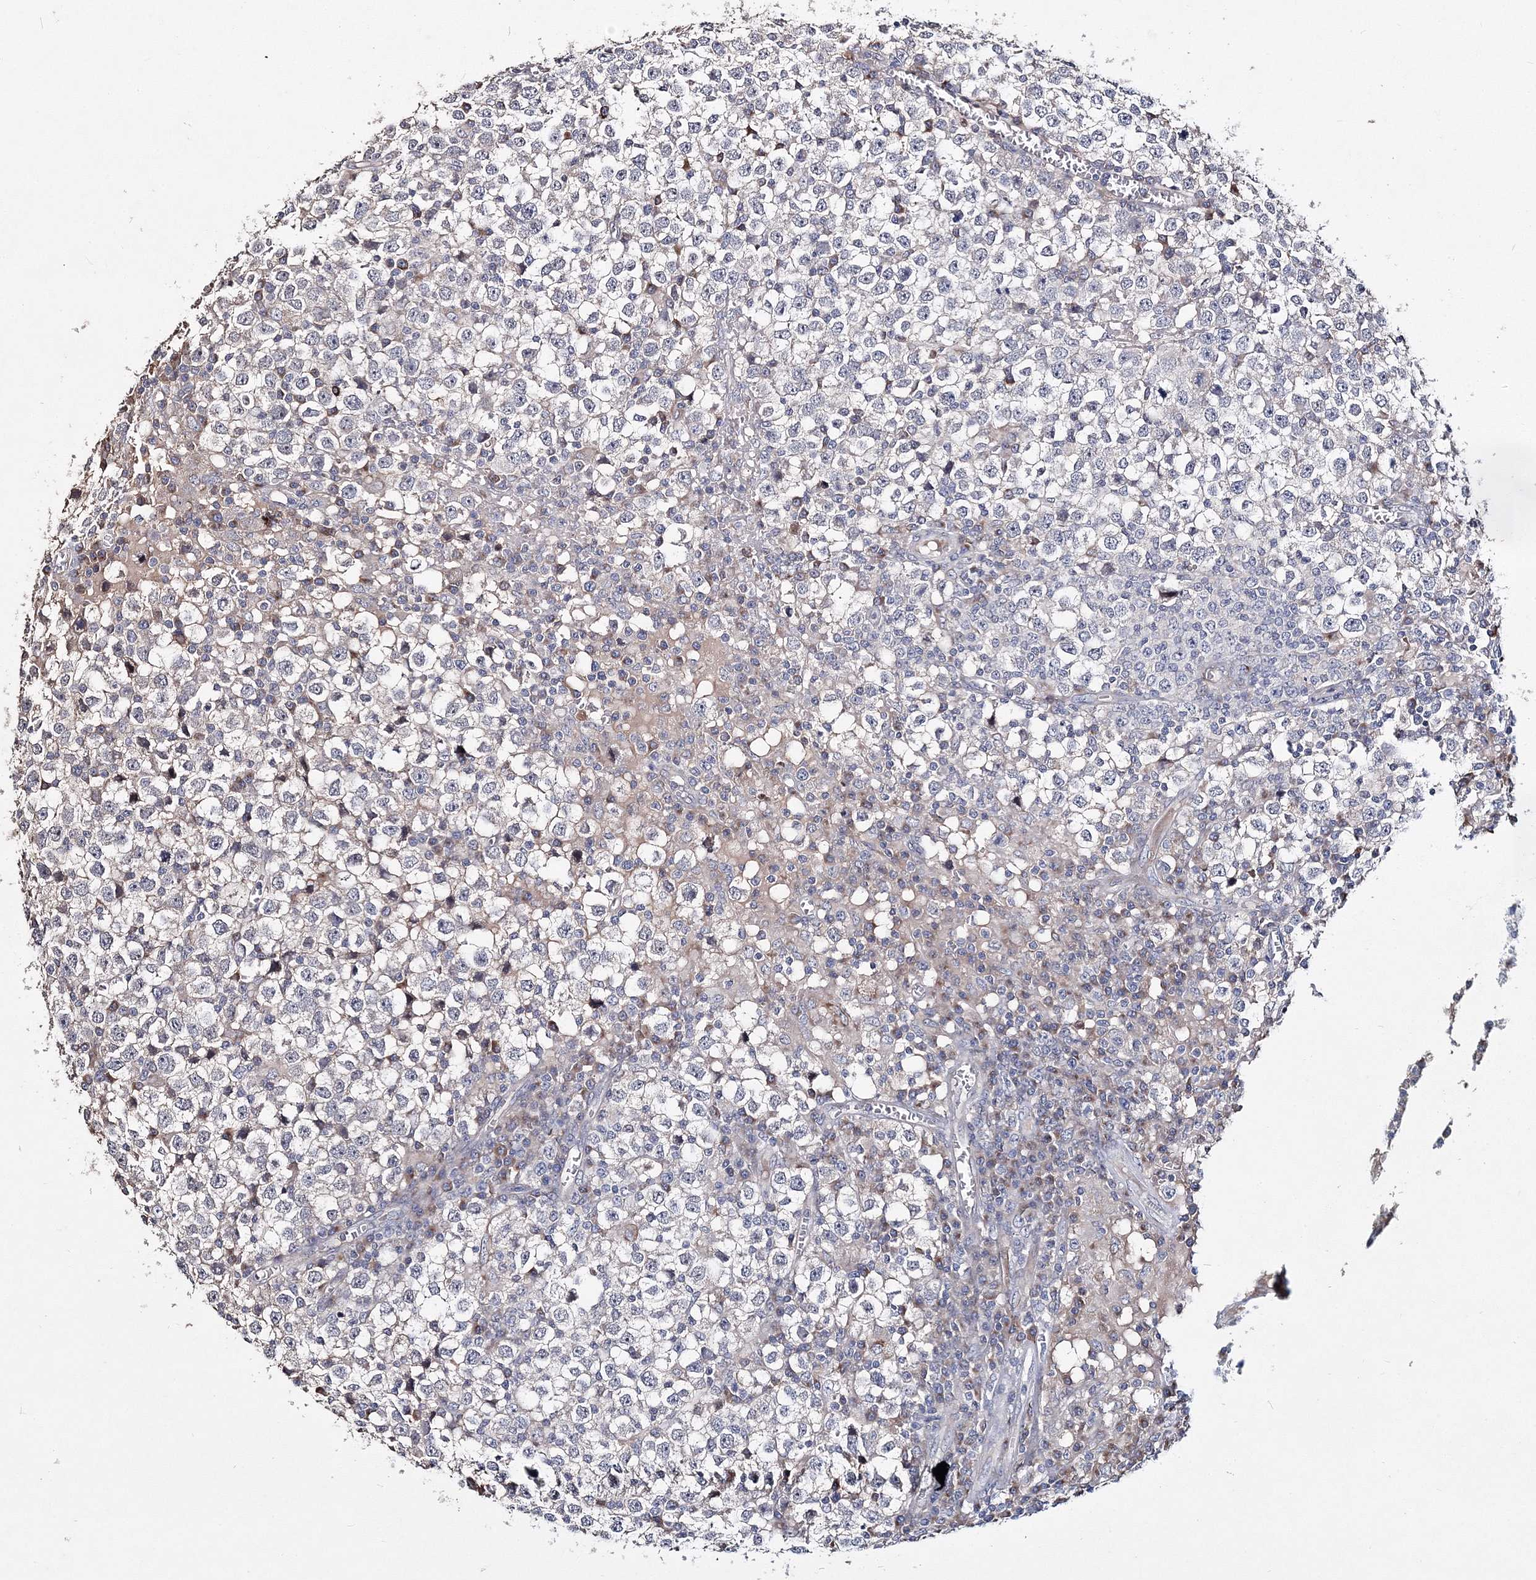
{"staining": {"intensity": "negative", "quantity": "none", "location": "none"}, "tissue": "testis cancer", "cell_type": "Tumor cells", "image_type": "cancer", "snomed": [{"axis": "morphology", "description": "Seminoma, NOS"}, {"axis": "topography", "description": "Testis"}], "caption": "Immunohistochemistry (IHC) image of human testis cancer stained for a protein (brown), which shows no positivity in tumor cells.", "gene": "GJB5", "patient": {"sex": "male", "age": 65}}